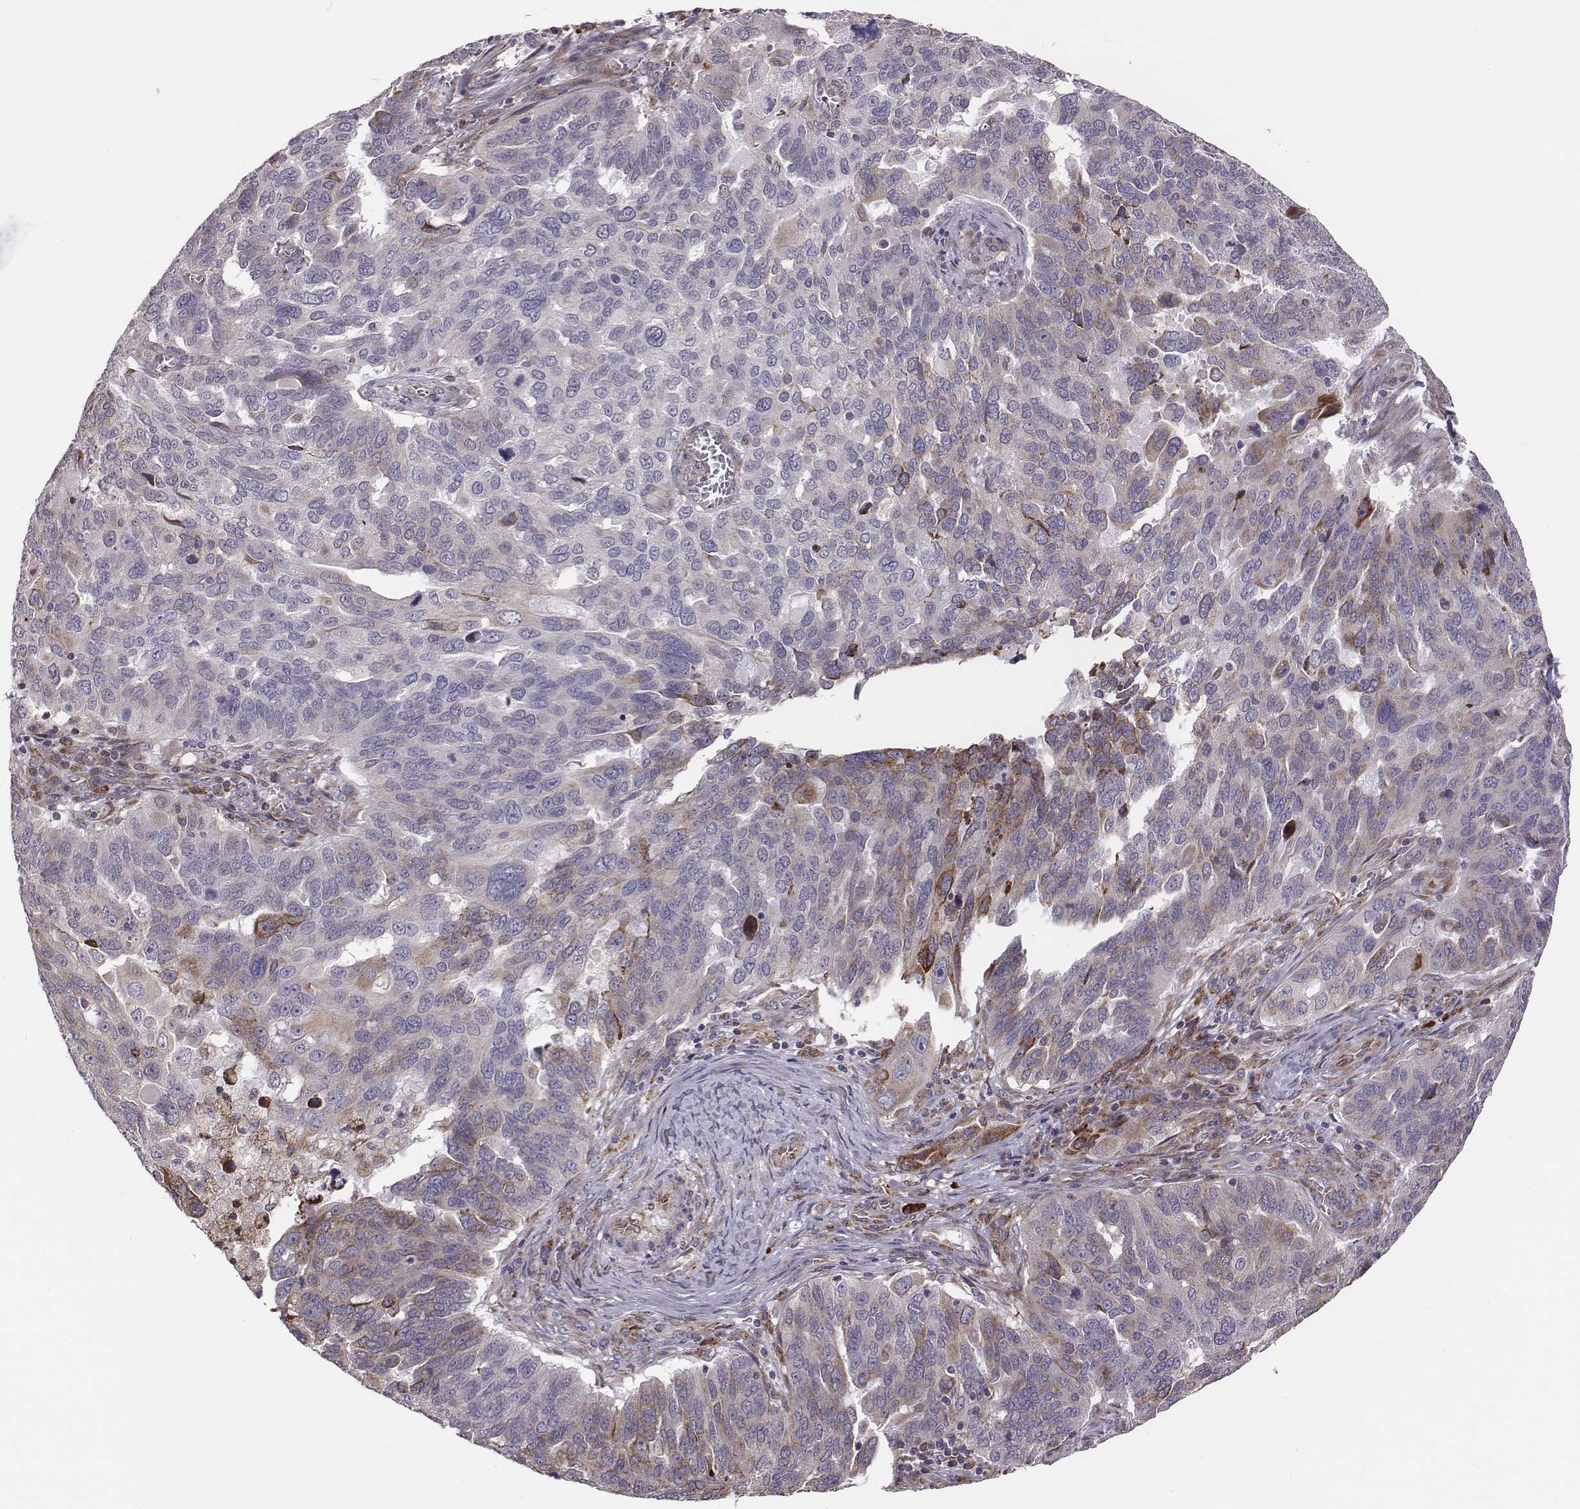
{"staining": {"intensity": "moderate", "quantity": "<25%", "location": "cytoplasmic/membranous"}, "tissue": "ovarian cancer", "cell_type": "Tumor cells", "image_type": "cancer", "snomed": [{"axis": "morphology", "description": "Carcinoma, endometroid"}, {"axis": "topography", "description": "Soft tissue"}, {"axis": "topography", "description": "Ovary"}], "caption": "Human ovarian cancer stained with a protein marker demonstrates moderate staining in tumor cells.", "gene": "SELENOI", "patient": {"sex": "female", "age": 52}}